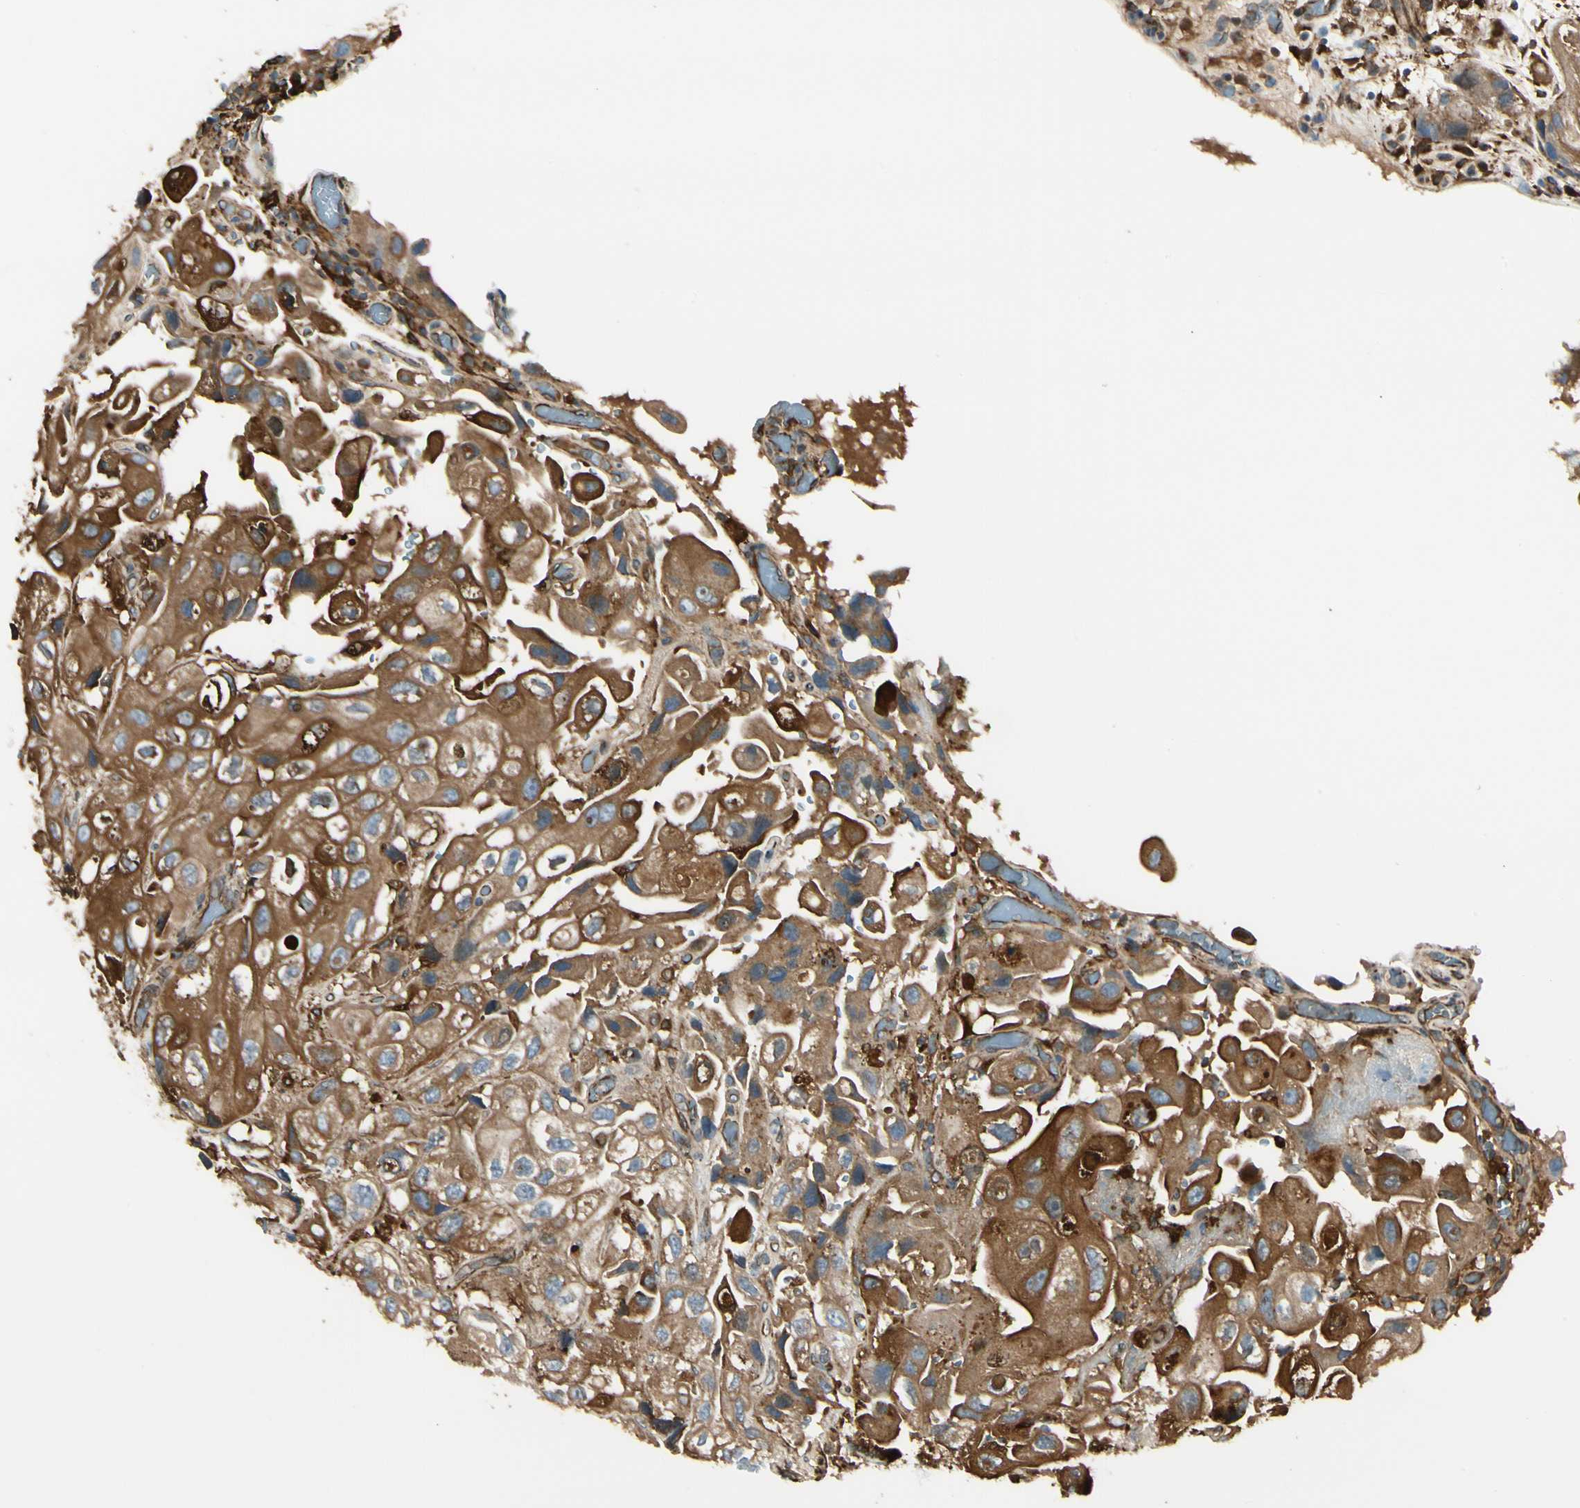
{"staining": {"intensity": "strong", "quantity": ">75%", "location": "cytoplasmic/membranous"}, "tissue": "urothelial cancer", "cell_type": "Tumor cells", "image_type": "cancer", "snomed": [{"axis": "morphology", "description": "Urothelial carcinoma, High grade"}, {"axis": "topography", "description": "Urinary bladder"}], "caption": "Immunohistochemical staining of human urothelial cancer exhibits strong cytoplasmic/membranous protein staining in about >75% of tumor cells.", "gene": "FTH1", "patient": {"sex": "female", "age": 64}}